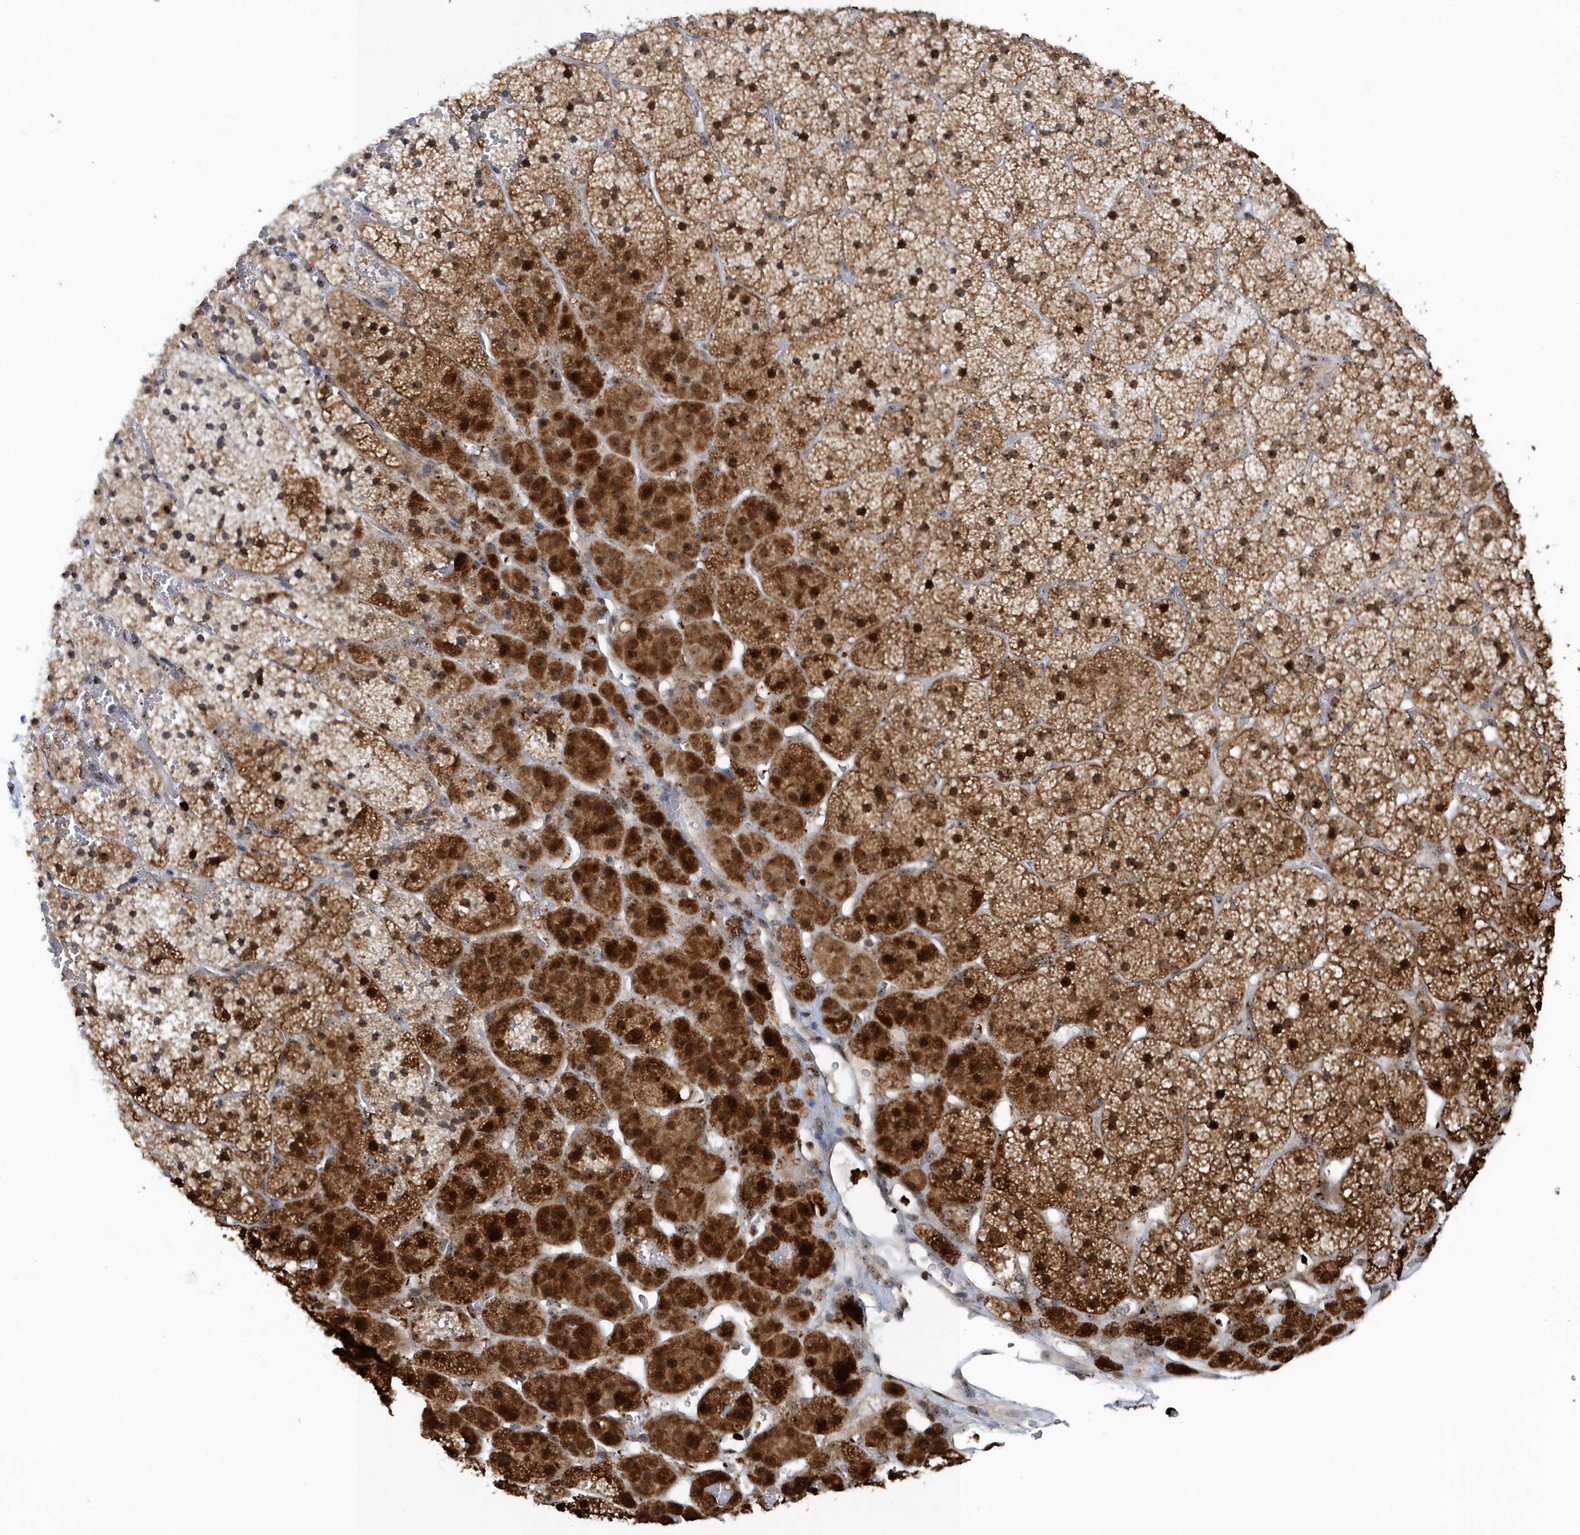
{"staining": {"intensity": "strong", "quantity": ">75%", "location": "cytoplasmic/membranous,nuclear"}, "tissue": "adrenal gland", "cell_type": "Glandular cells", "image_type": "normal", "snomed": [{"axis": "morphology", "description": "Normal tissue, NOS"}, {"axis": "topography", "description": "Adrenal gland"}], "caption": "Immunohistochemistry (IHC) micrograph of benign adrenal gland: human adrenal gland stained using immunohistochemistry (IHC) exhibits high levels of strong protein expression localized specifically in the cytoplasmic/membranous,nuclear of glandular cells, appearing as a cytoplasmic/membranous,nuclear brown color.", "gene": "SOWAHB", "patient": {"sex": "female", "age": 44}}